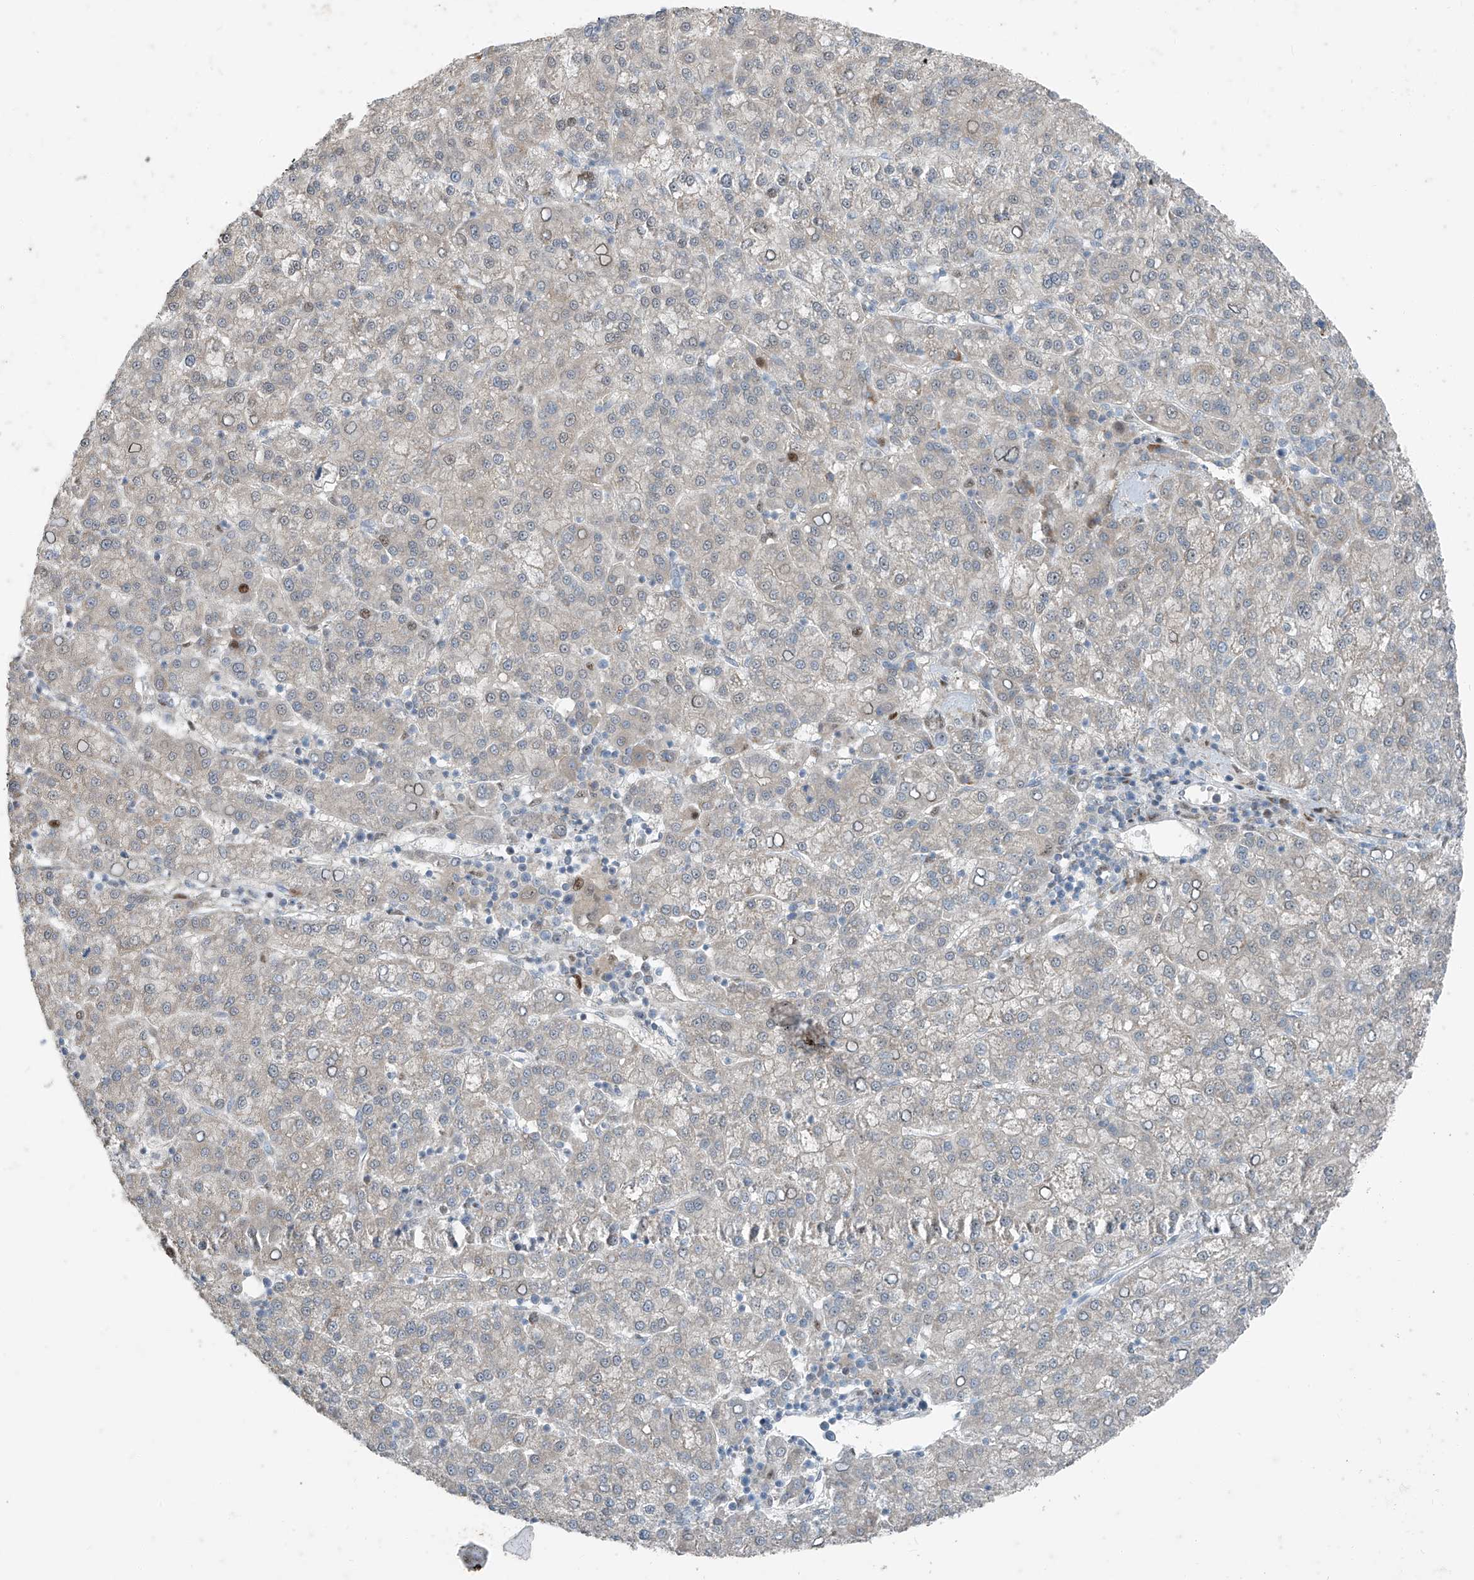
{"staining": {"intensity": "moderate", "quantity": "<25%", "location": "nuclear"}, "tissue": "liver cancer", "cell_type": "Tumor cells", "image_type": "cancer", "snomed": [{"axis": "morphology", "description": "Carcinoma, Hepatocellular, NOS"}, {"axis": "topography", "description": "Liver"}], "caption": "About <25% of tumor cells in human hepatocellular carcinoma (liver) show moderate nuclear protein positivity as visualized by brown immunohistochemical staining.", "gene": "PPCS", "patient": {"sex": "female", "age": 58}}